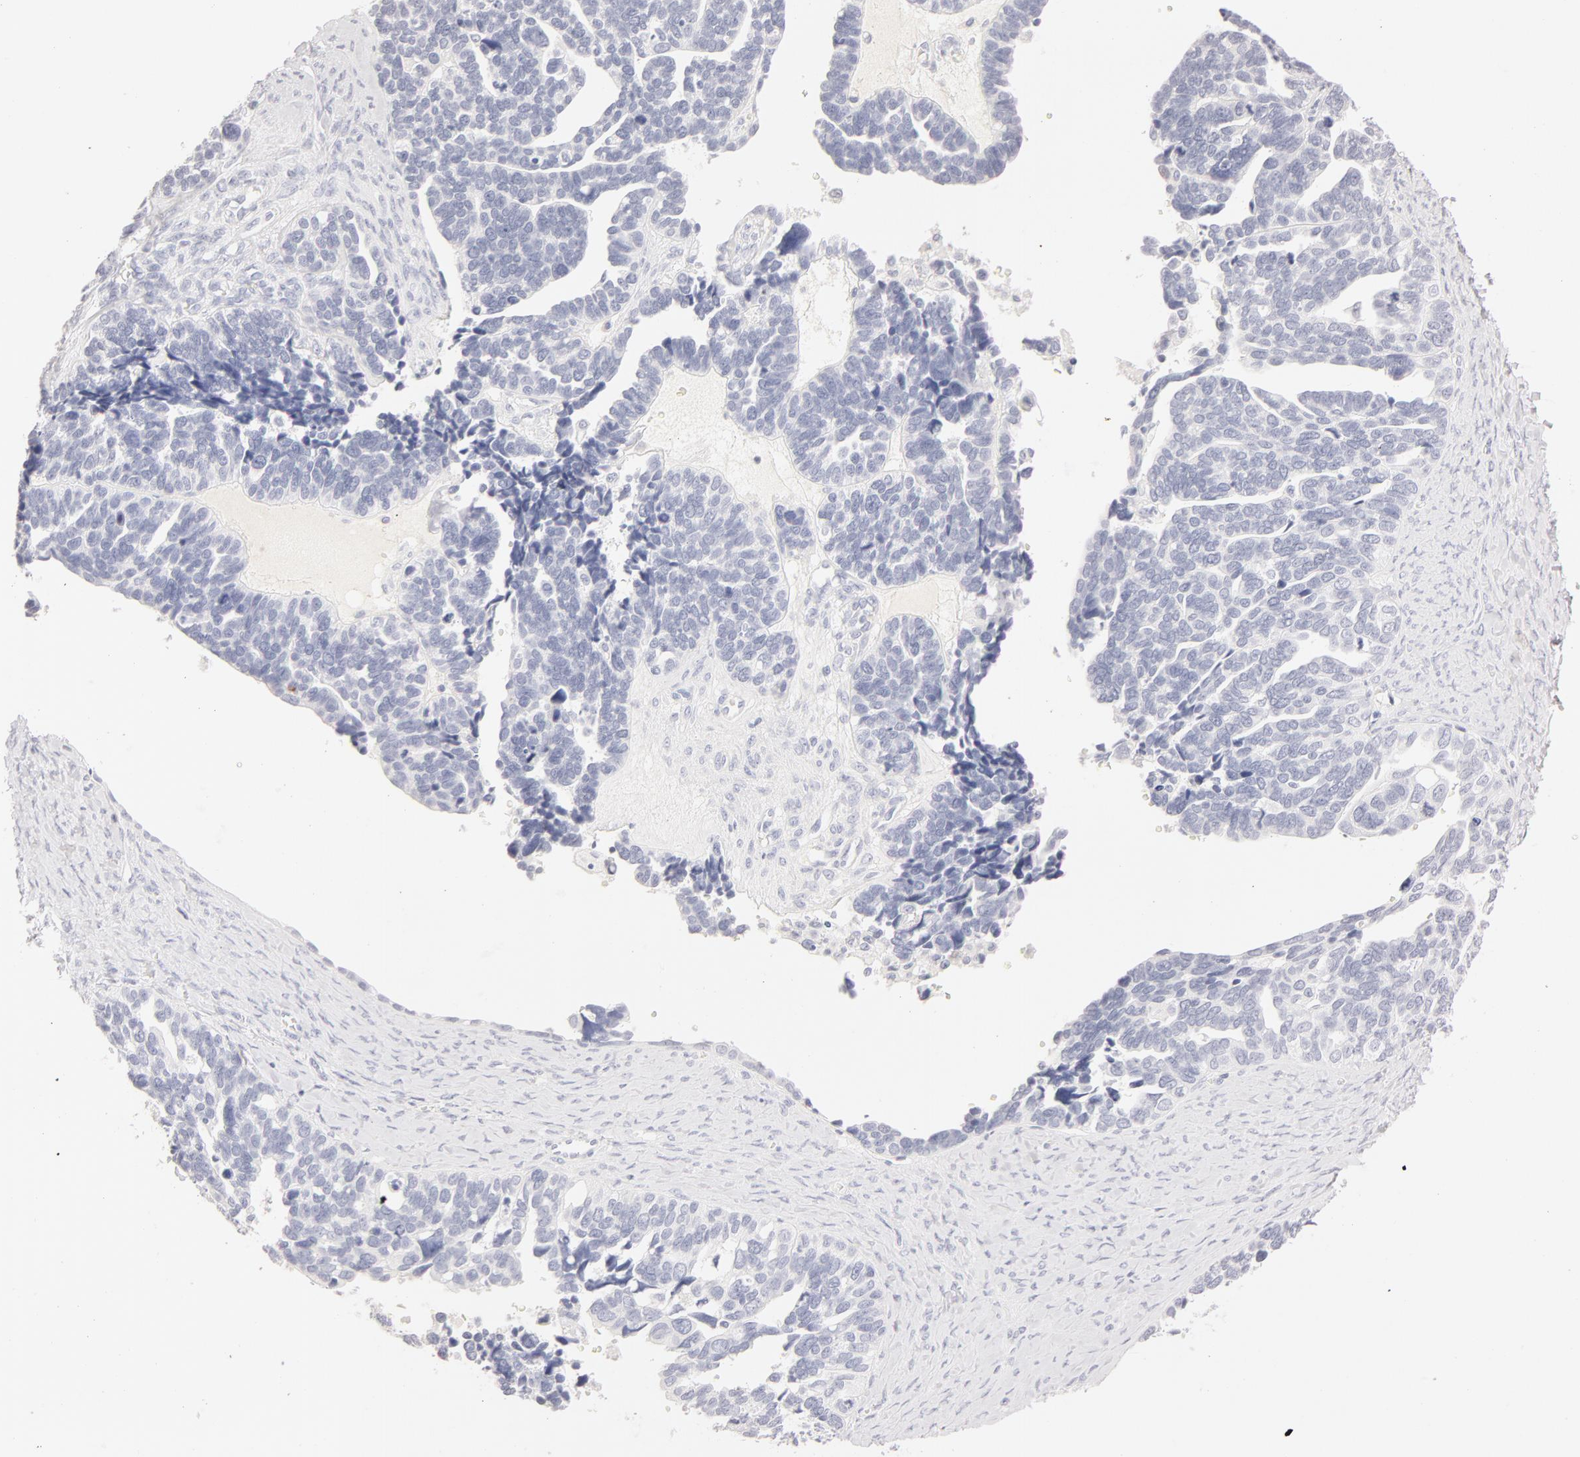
{"staining": {"intensity": "negative", "quantity": "none", "location": "none"}, "tissue": "ovarian cancer", "cell_type": "Tumor cells", "image_type": "cancer", "snomed": [{"axis": "morphology", "description": "Cystadenocarcinoma, serous, NOS"}, {"axis": "topography", "description": "Ovary"}], "caption": "Histopathology image shows no protein expression in tumor cells of ovarian cancer tissue. (DAB (3,3'-diaminobenzidine) immunohistochemistry, high magnification).", "gene": "LGALS7B", "patient": {"sex": "female", "age": 77}}